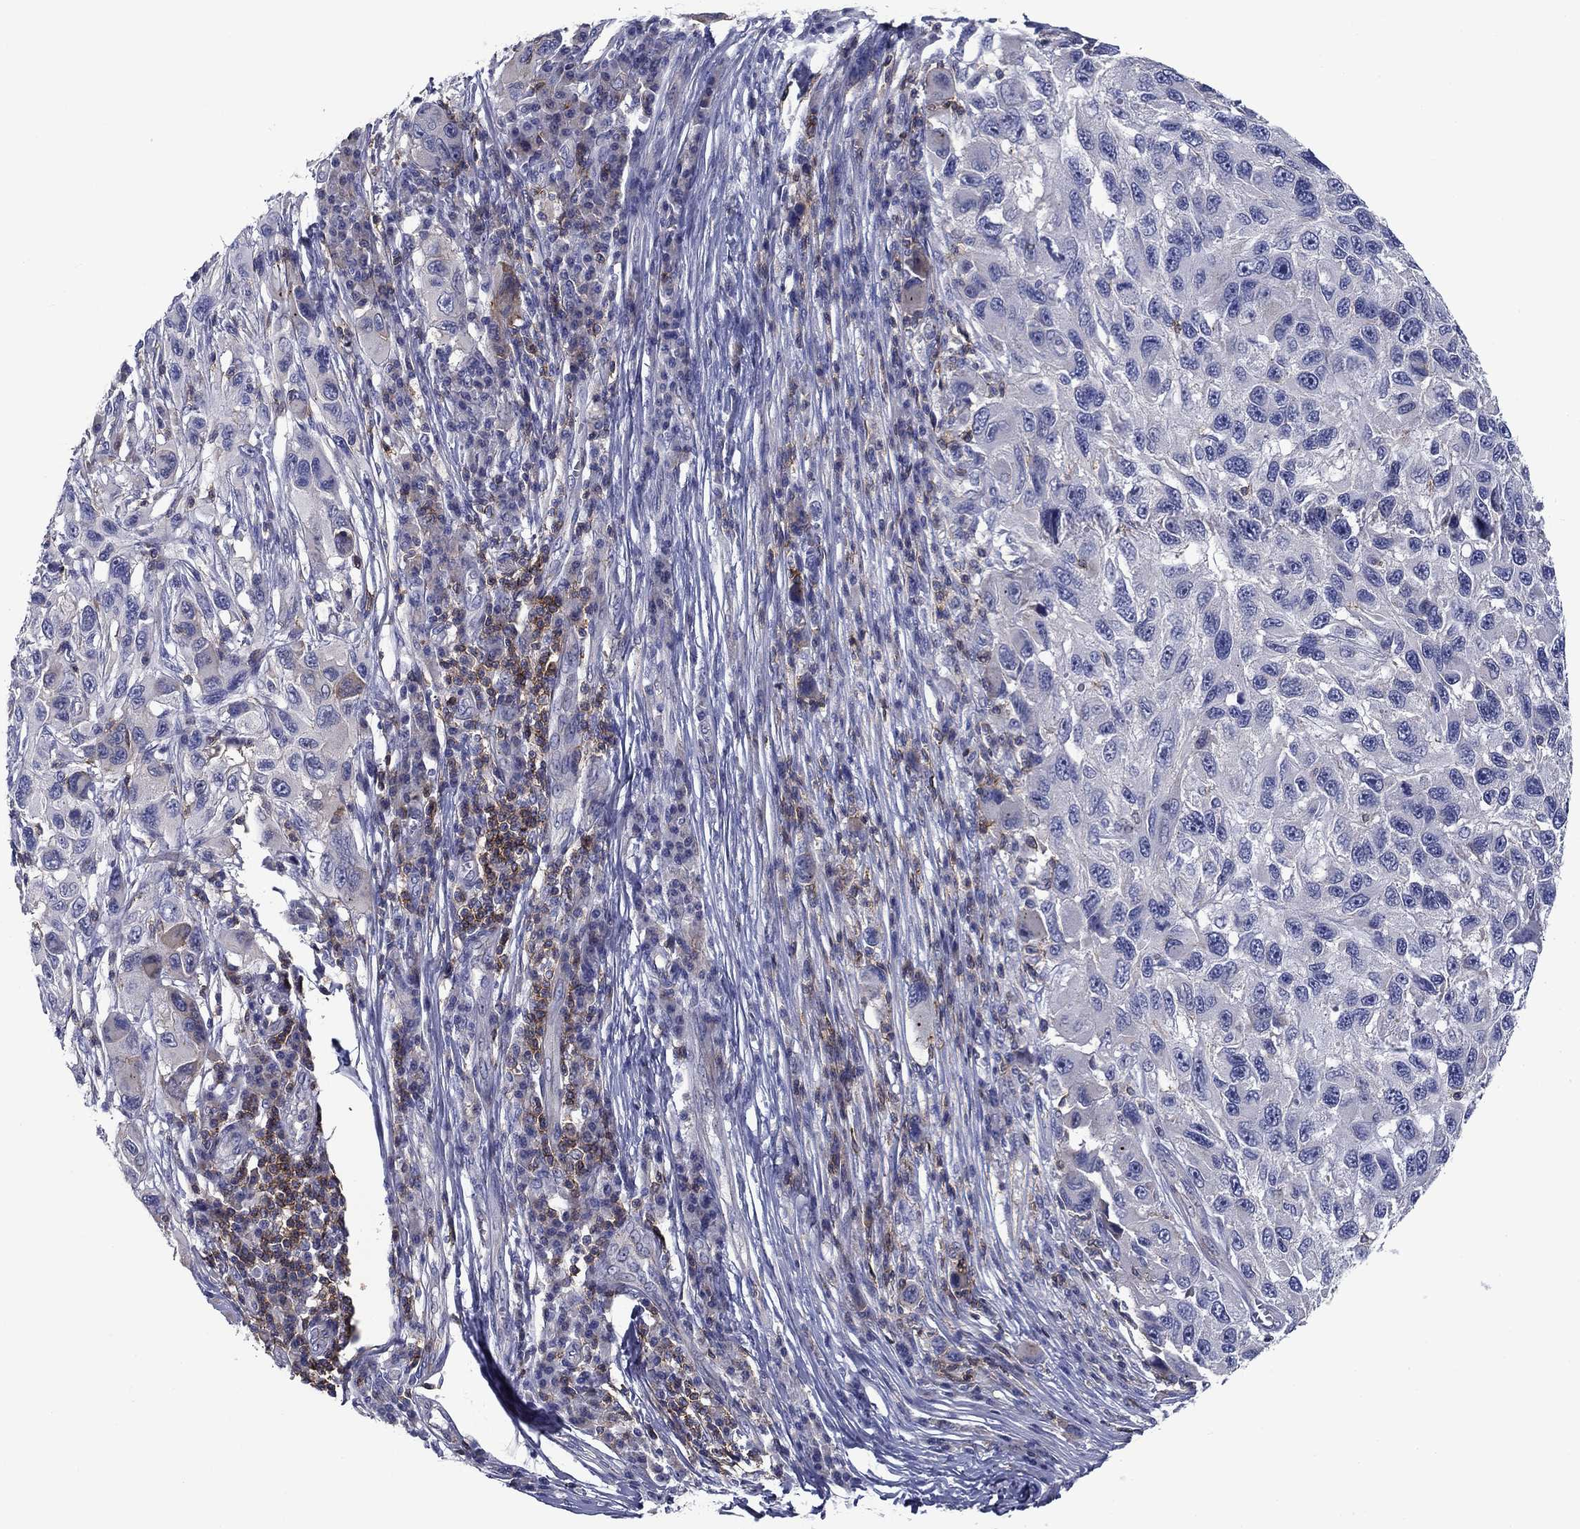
{"staining": {"intensity": "weak", "quantity": "<25%", "location": "cytoplasmic/membranous"}, "tissue": "melanoma", "cell_type": "Tumor cells", "image_type": "cancer", "snomed": [{"axis": "morphology", "description": "Malignant melanoma, NOS"}, {"axis": "topography", "description": "Skin"}], "caption": "A micrograph of human malignant melanoma is negative for staining in tumor cells.", "gene": "SIT1", "patient": {"sex": "male", "age": 53}}